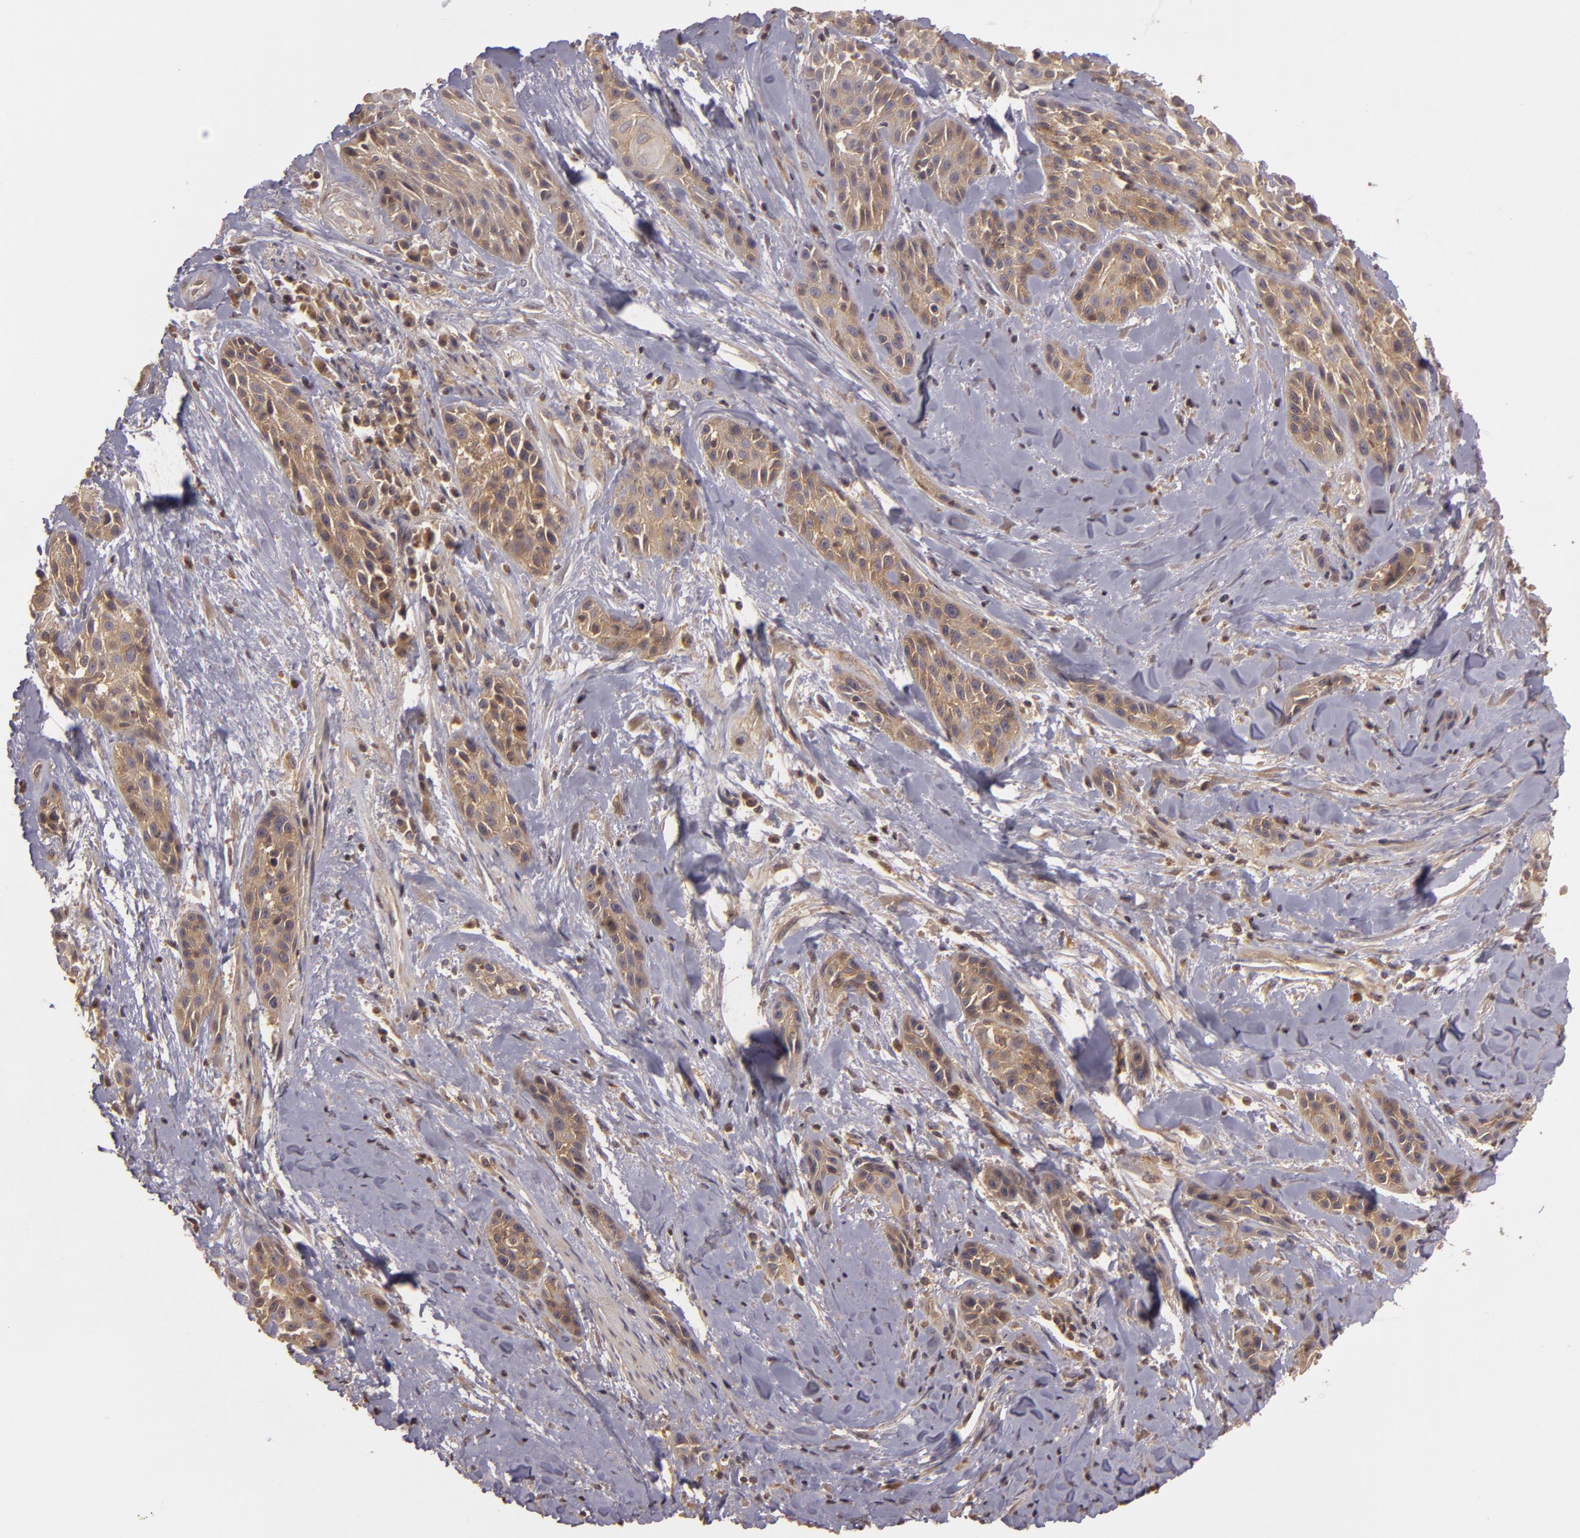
{"staining": {"intensity": "moderate", "quantity": ">75%", "location": "cytoplasmic/membranous"}, "tissue": "skin cancer", "cell_type": "Tumor cells", "image_type": "cancer", "snomed": [{"axis": "morphology", "description": "Squamous cell carcinoma, NOS"}, {"axis": "topography", "description": "Skin"}, {"axis": "topography", "description": "Anal"}], "caption": "Moderate cytoplasmic/membranous expression is appreciated in about >75% of tumor cells in skin squamous cell carcinoma.", "gene": "HRAS", "patient": {"sex": "male", "age": 64}}